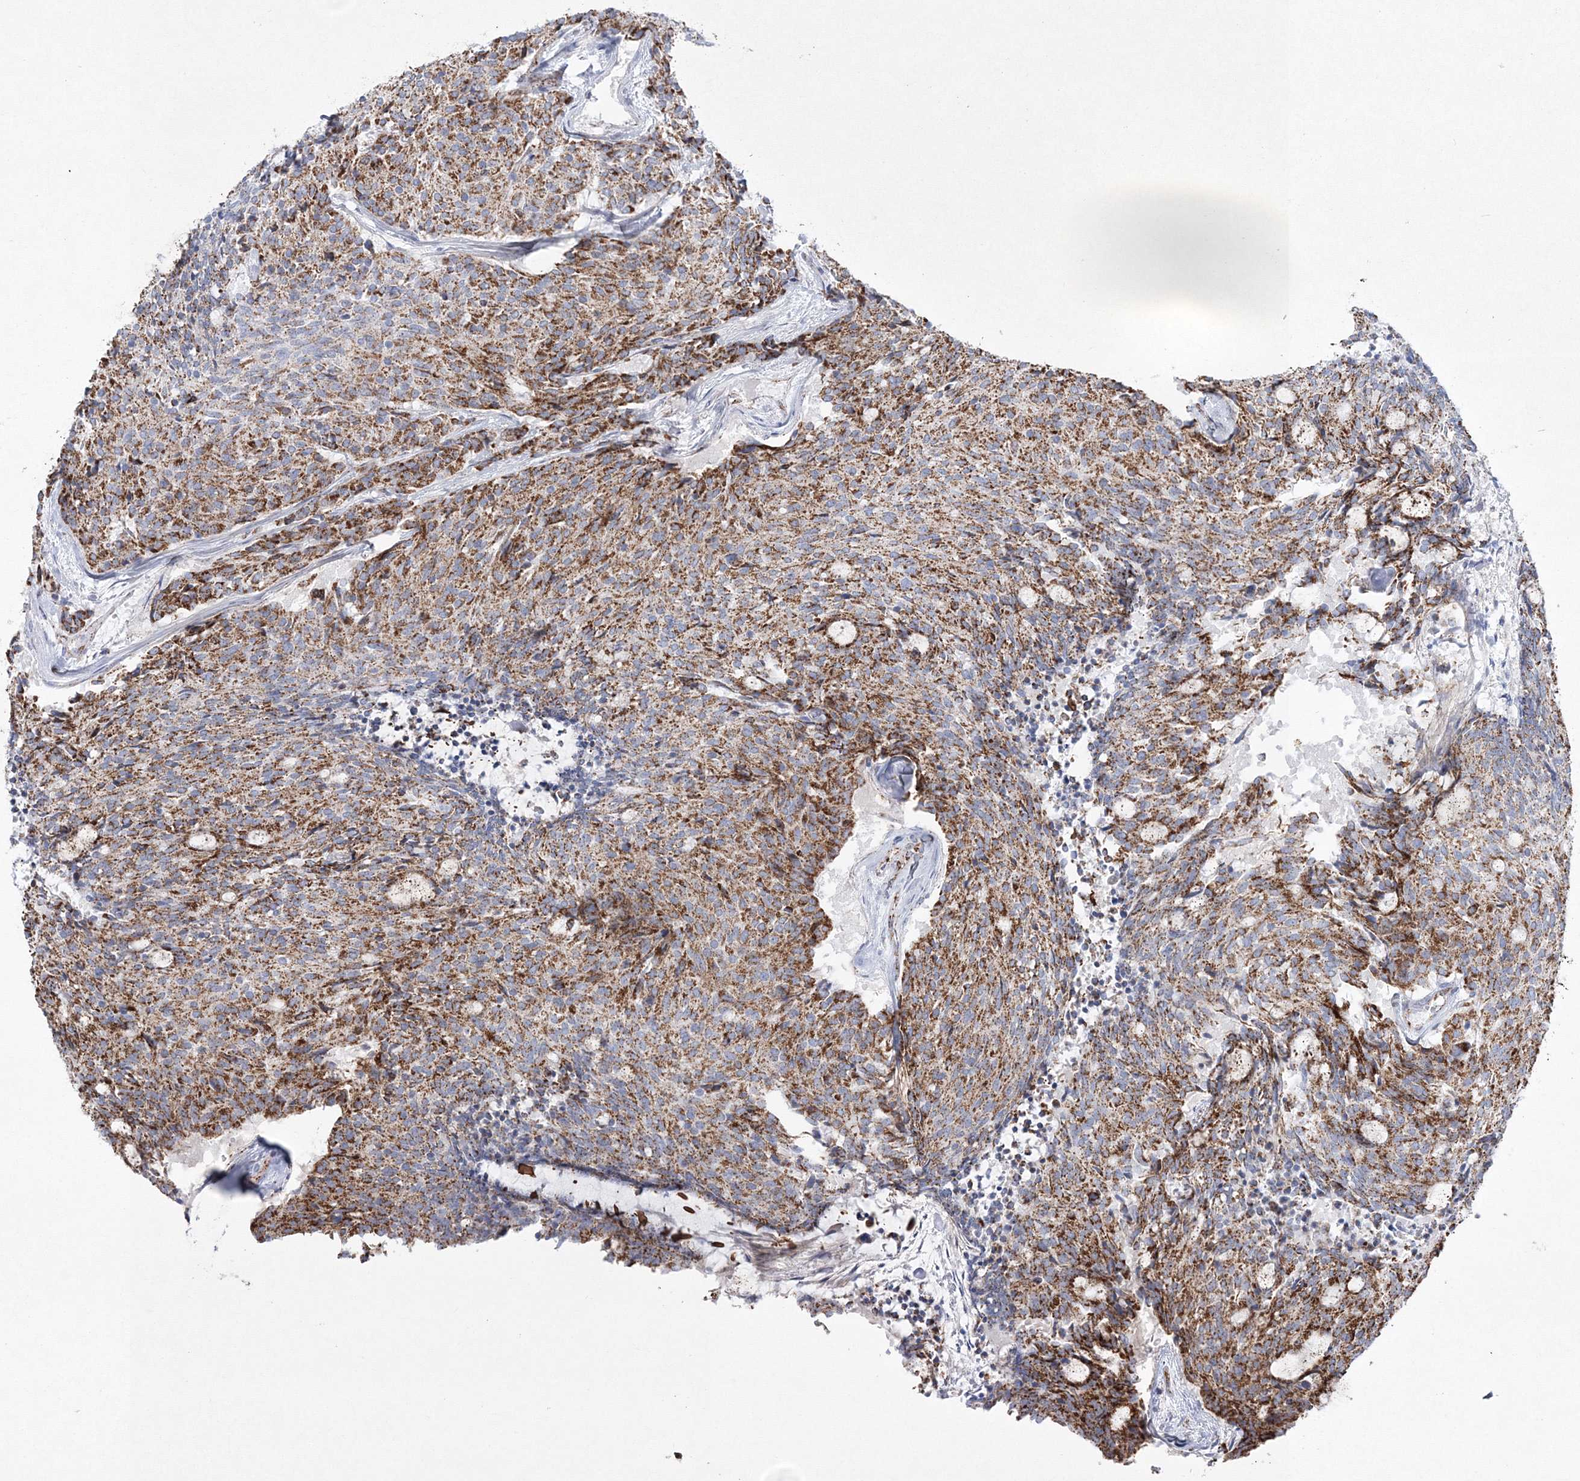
{"staining": {"intensity": "strong", "quantity": ">75%", "location": "cytoplasmic/membranous"}, "tissue": "carcinoid", "cell_type": "Tumor cells", "image_type": "cancer", "snomed": [{"axis": "morphology", "description": "Carcinoid, malignant, NOS"}, {"axis": "topography", "description": "Pancreas"}], "caption": "An image showing strong cytoplasmic/membranous staining in approximately >75% of tumor cells in carcinoid, as visualized by brown immunohistochemical staining.", "gene": "HIBCH", "patient": {"sex": "female", "age": 54}}